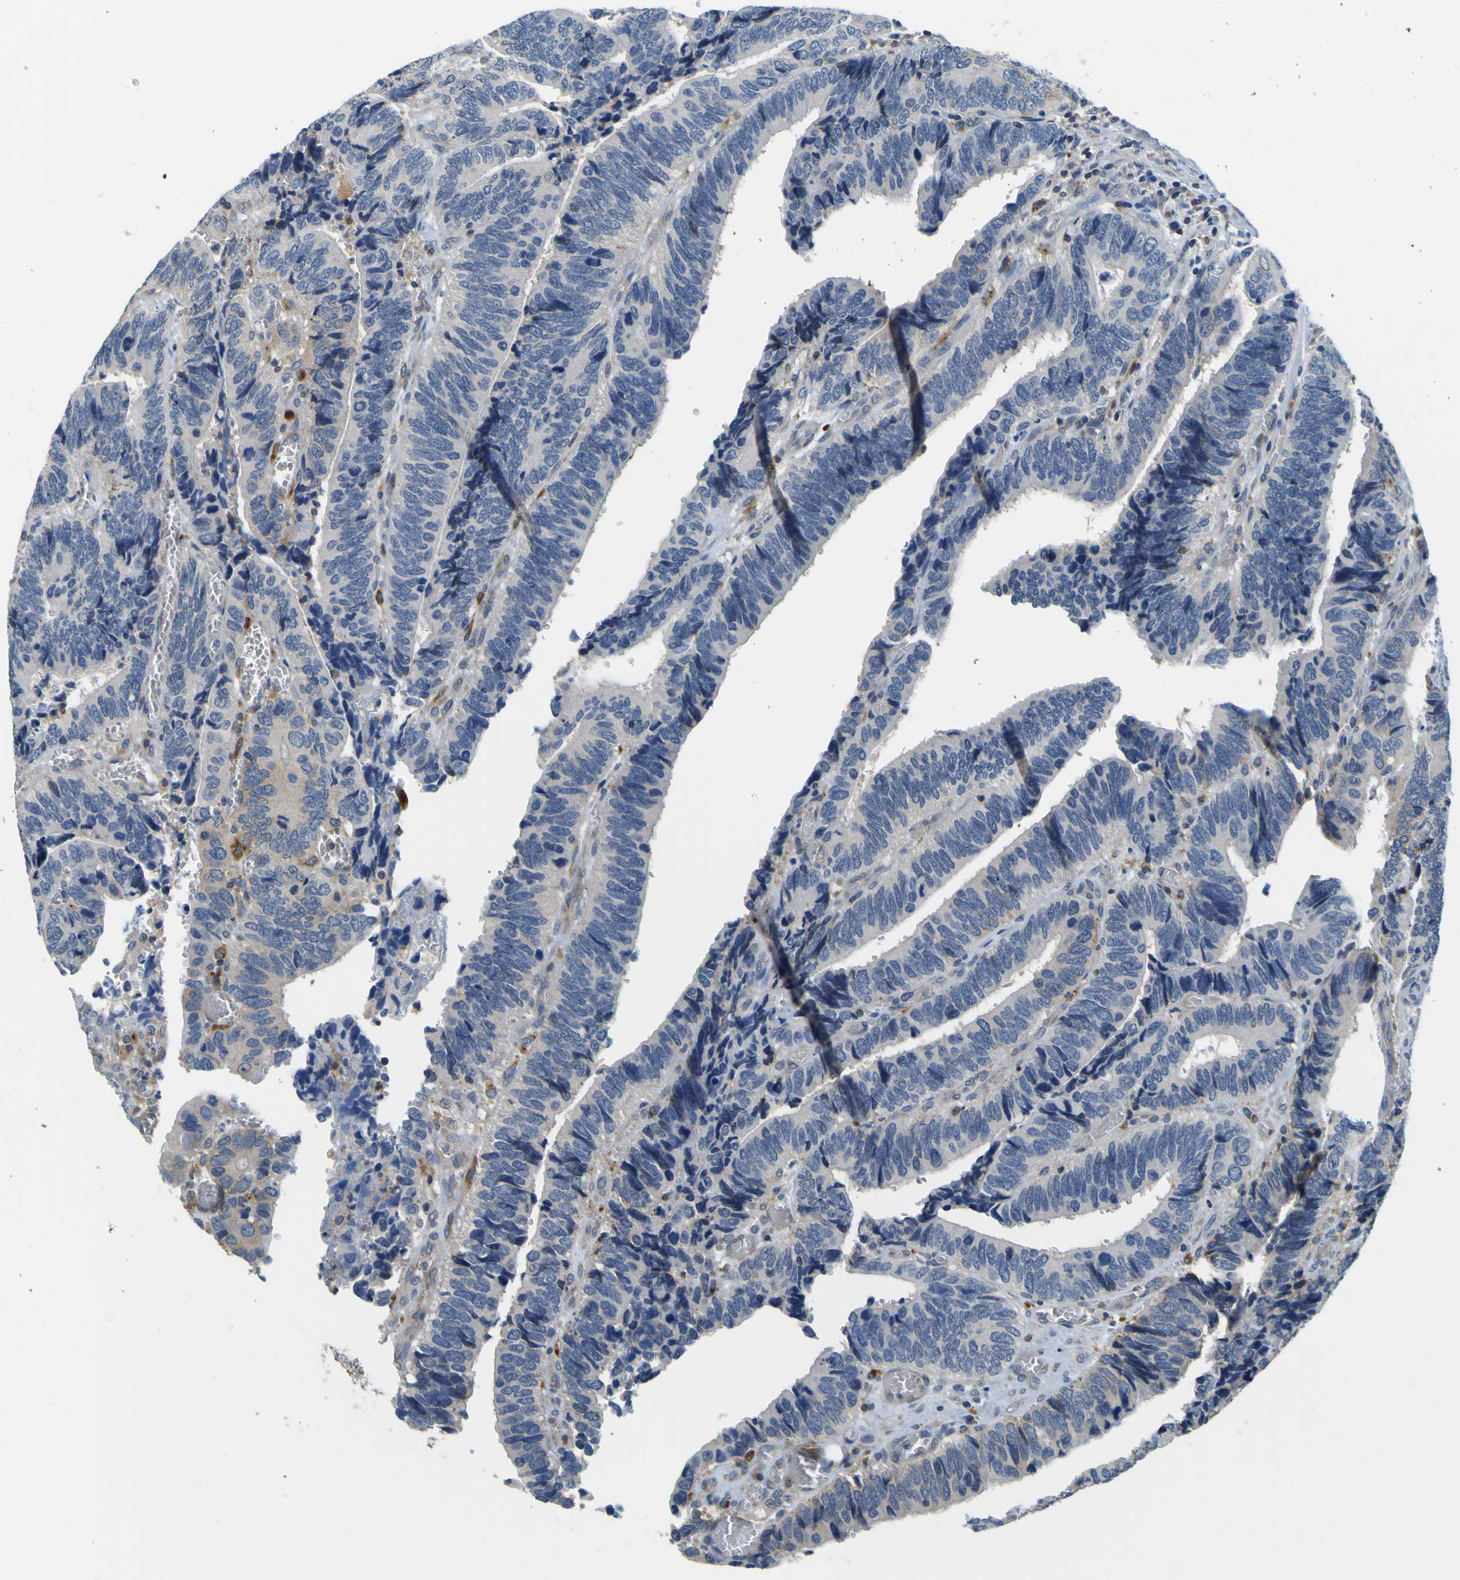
{"staining": {"intensity": "weak", "quantity": ">75%", "location": "cytoplasmic/membranous"}, "tissue": "colorectal cancer", "cell_type": "Tumor cells", "image_type": "cancer", "snomed": [{"axis": "morphology", "description": "Adenocarcinoma, NOS"}, {"axis": "topography", "description": "Colon"}], "caption": "Immunohistochemistry (IHC) (DAB) staining of adenocarcinoma (colorectal) displays weak cytoplasmic/membranous protein staining in approximately >75% of tumor cells.", "gene": "TNIK", "patient": {"sex": "male", "age": 72}}